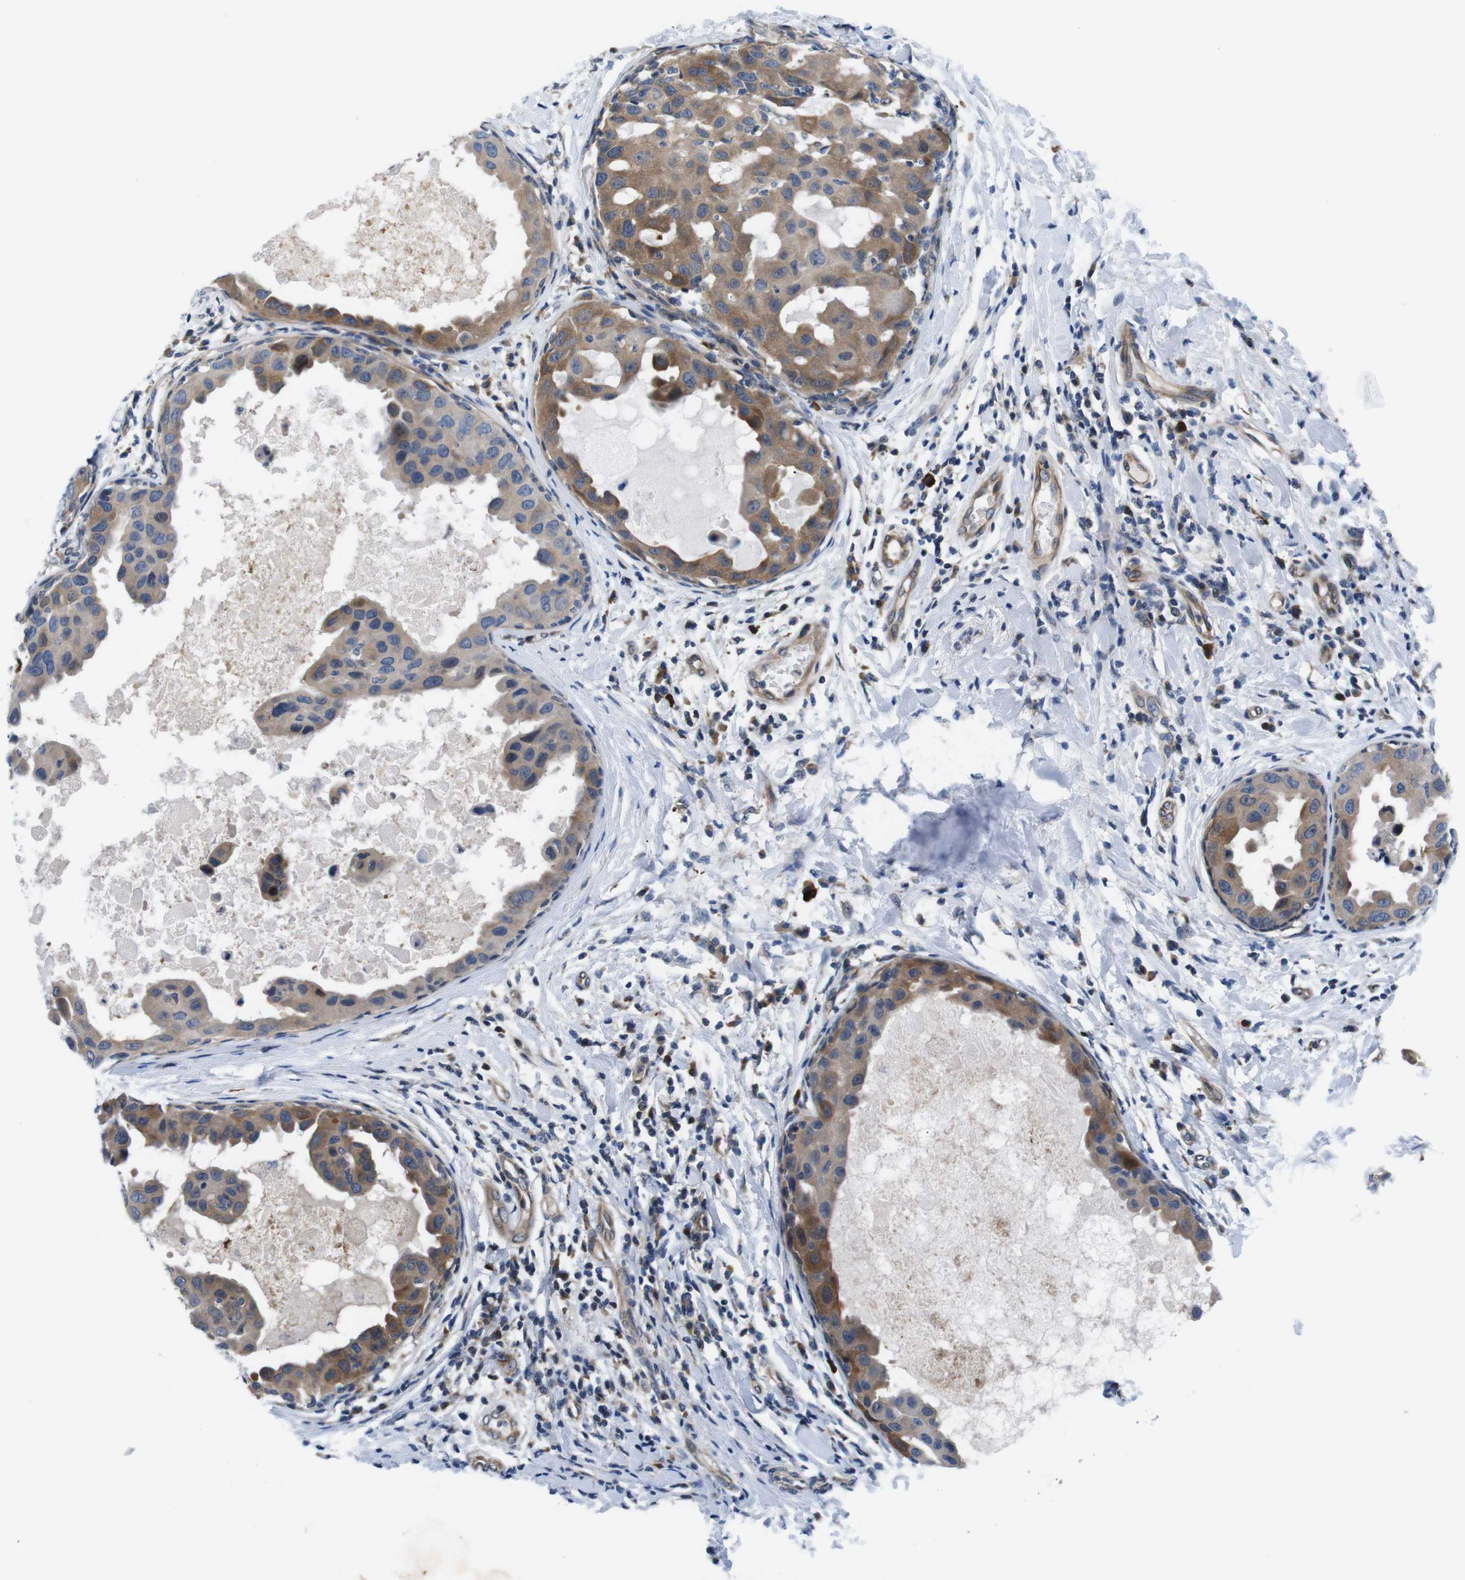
{"staining": {"intensity": "moderate", "quantity": ">75%", "location": "cytoplasmic/membranous"}, "tissue": "breast cancer", "cell_type": "Tumor cells", "image_type": "cancer", "snomed": [{"axis": "morphology", "description": "Duct carcinoma"}, {"axis": "topography", "description": "Breast"}], "caption": "Approximately >75% of tumor cells in breast cancer (infiltrating ductal carcinoma) exhibit moderate cytoplasmic/membranous protein positivity as visualized by brown immunohistochemical staining.", "gene": "JAK1", "patient": {"sex": "female", "age": 27}}